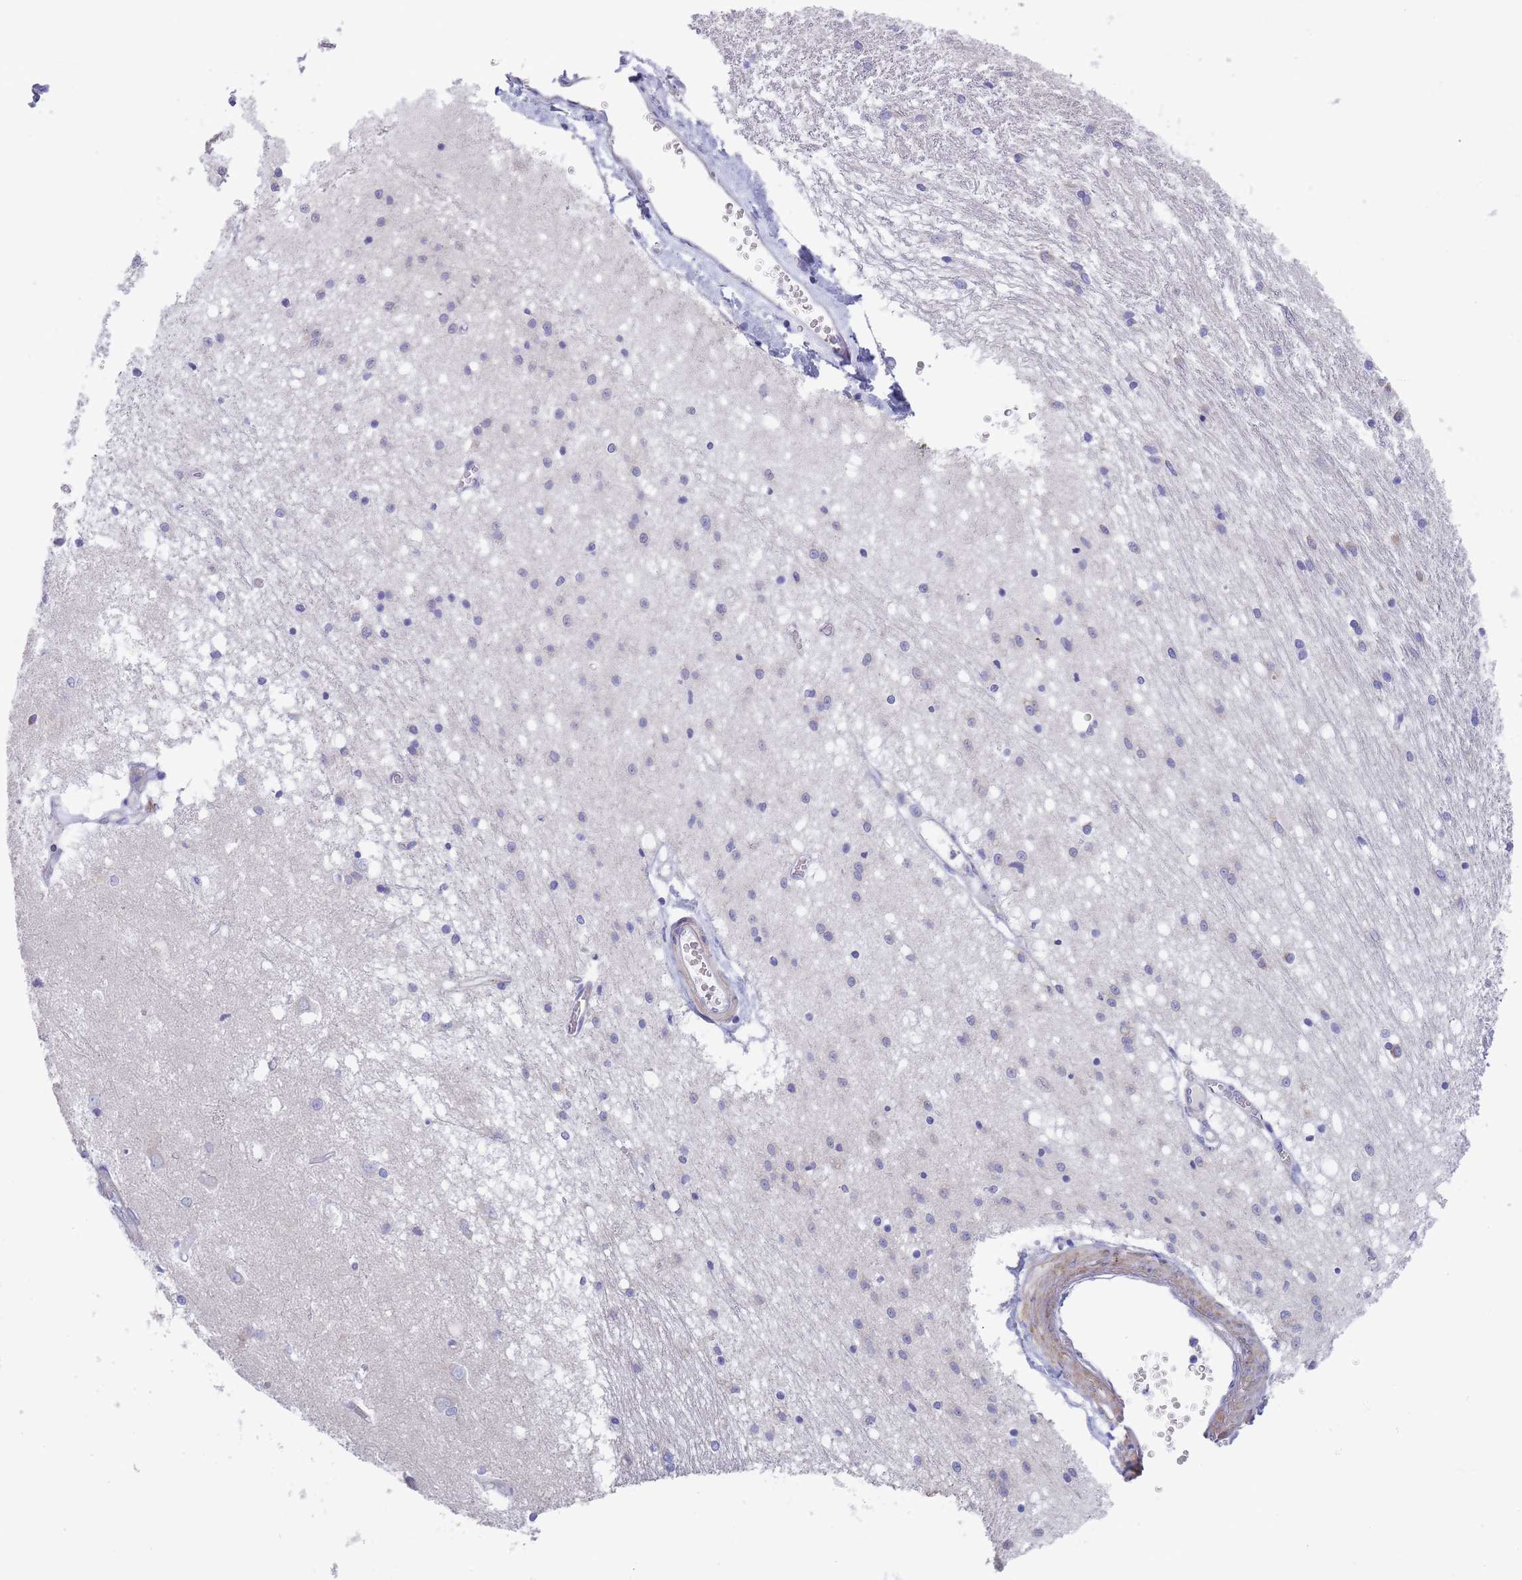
{"staining": {"intensity": "negative", "quantity": "none", "location": "none"}, "tissue": "caudate", "cell_type": "Glial cells", "image_type": "normal", "snomed": [{"axis": "morphology", "description": "Normal tissue, NOS"}, {"axis": "topography", "description": "Lateral ventricle wall"}], "caption": "Caudate was stained to show a protein in brown. There is no significant expression in glial cells. (DAB (3,3'-diaminobenzidine) immunohistochemistry with hematoxylin counter stain).", "gene": "SCCPDH", "patient": {"sex": "male", "age": 37}}